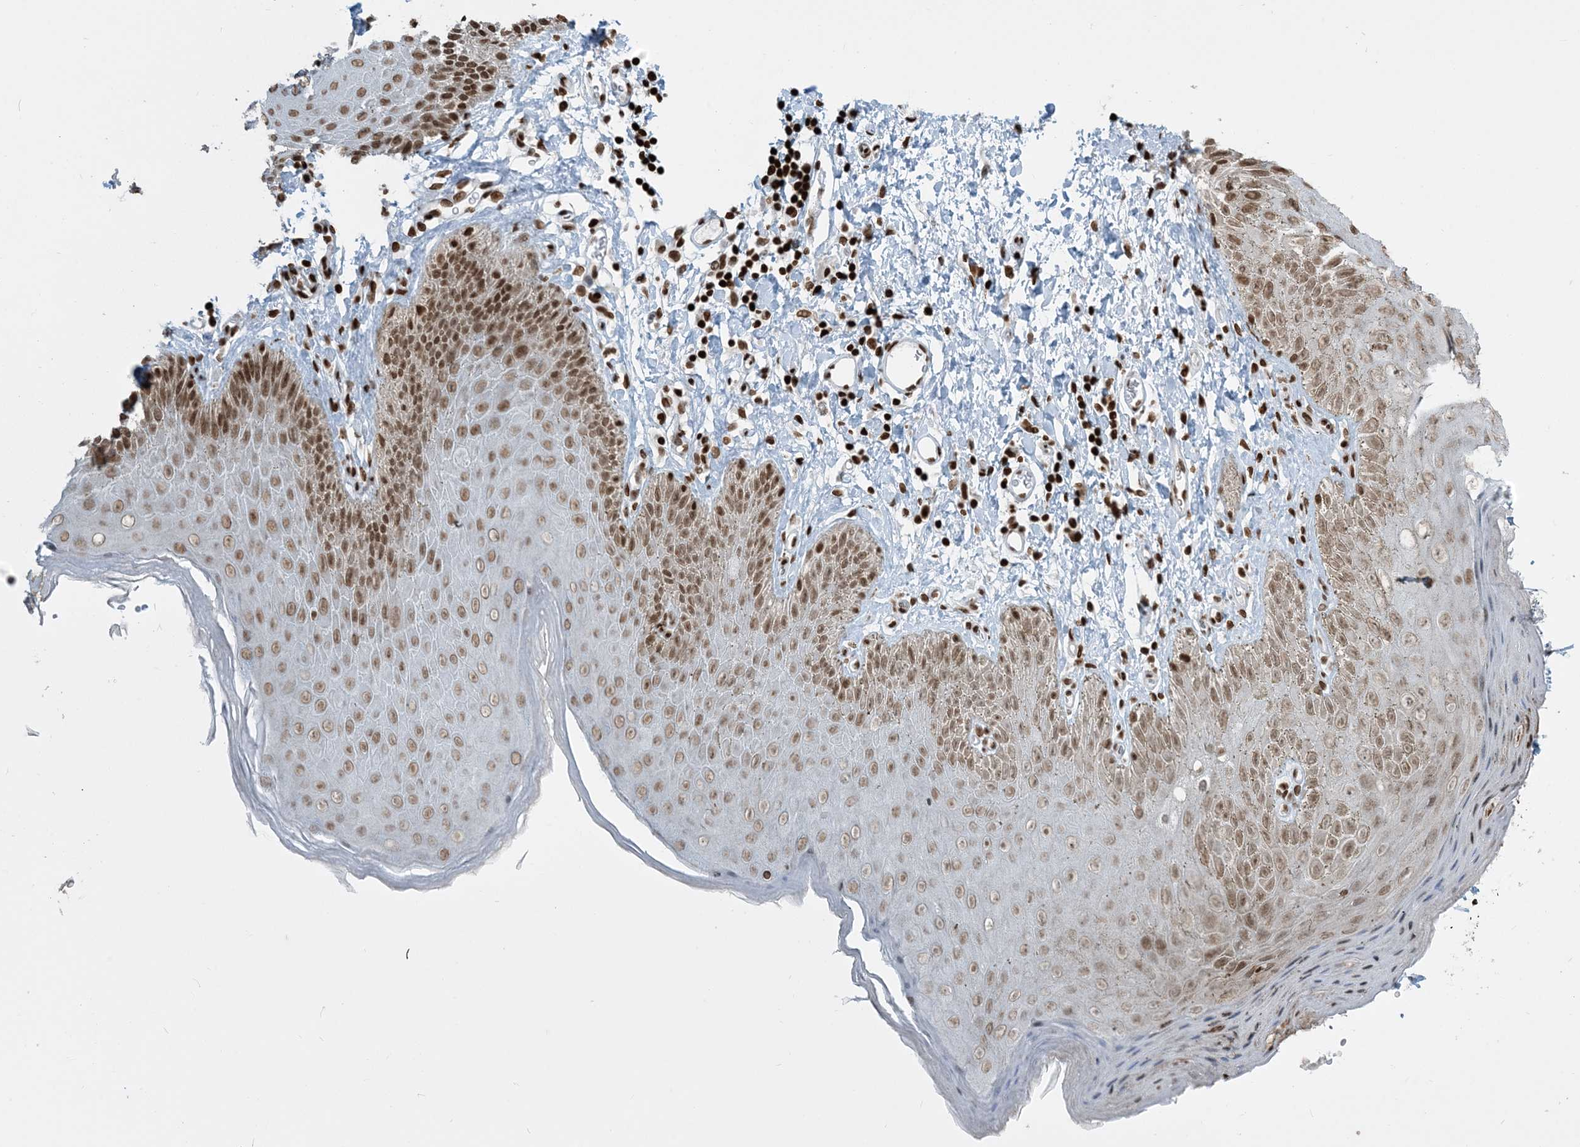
{"staining": {"intensity": "moderate", "quantity": ">75%", "location": "nuclear"}, "tissue": "skin", "cell_type": "Epidermal cells", "image_type": "normal", "snomed": [{"axis": "morphology", "description": "Normal tissue, NOS"}, {"axis": "topography", "description": "Anal"}], "caption": "Skin stained with a brown dye displays moderate nuclear positive expression in approximately >75% of epidermal cells.", "gene": "H3", "patient": {"sex": "male", "age": 44}}